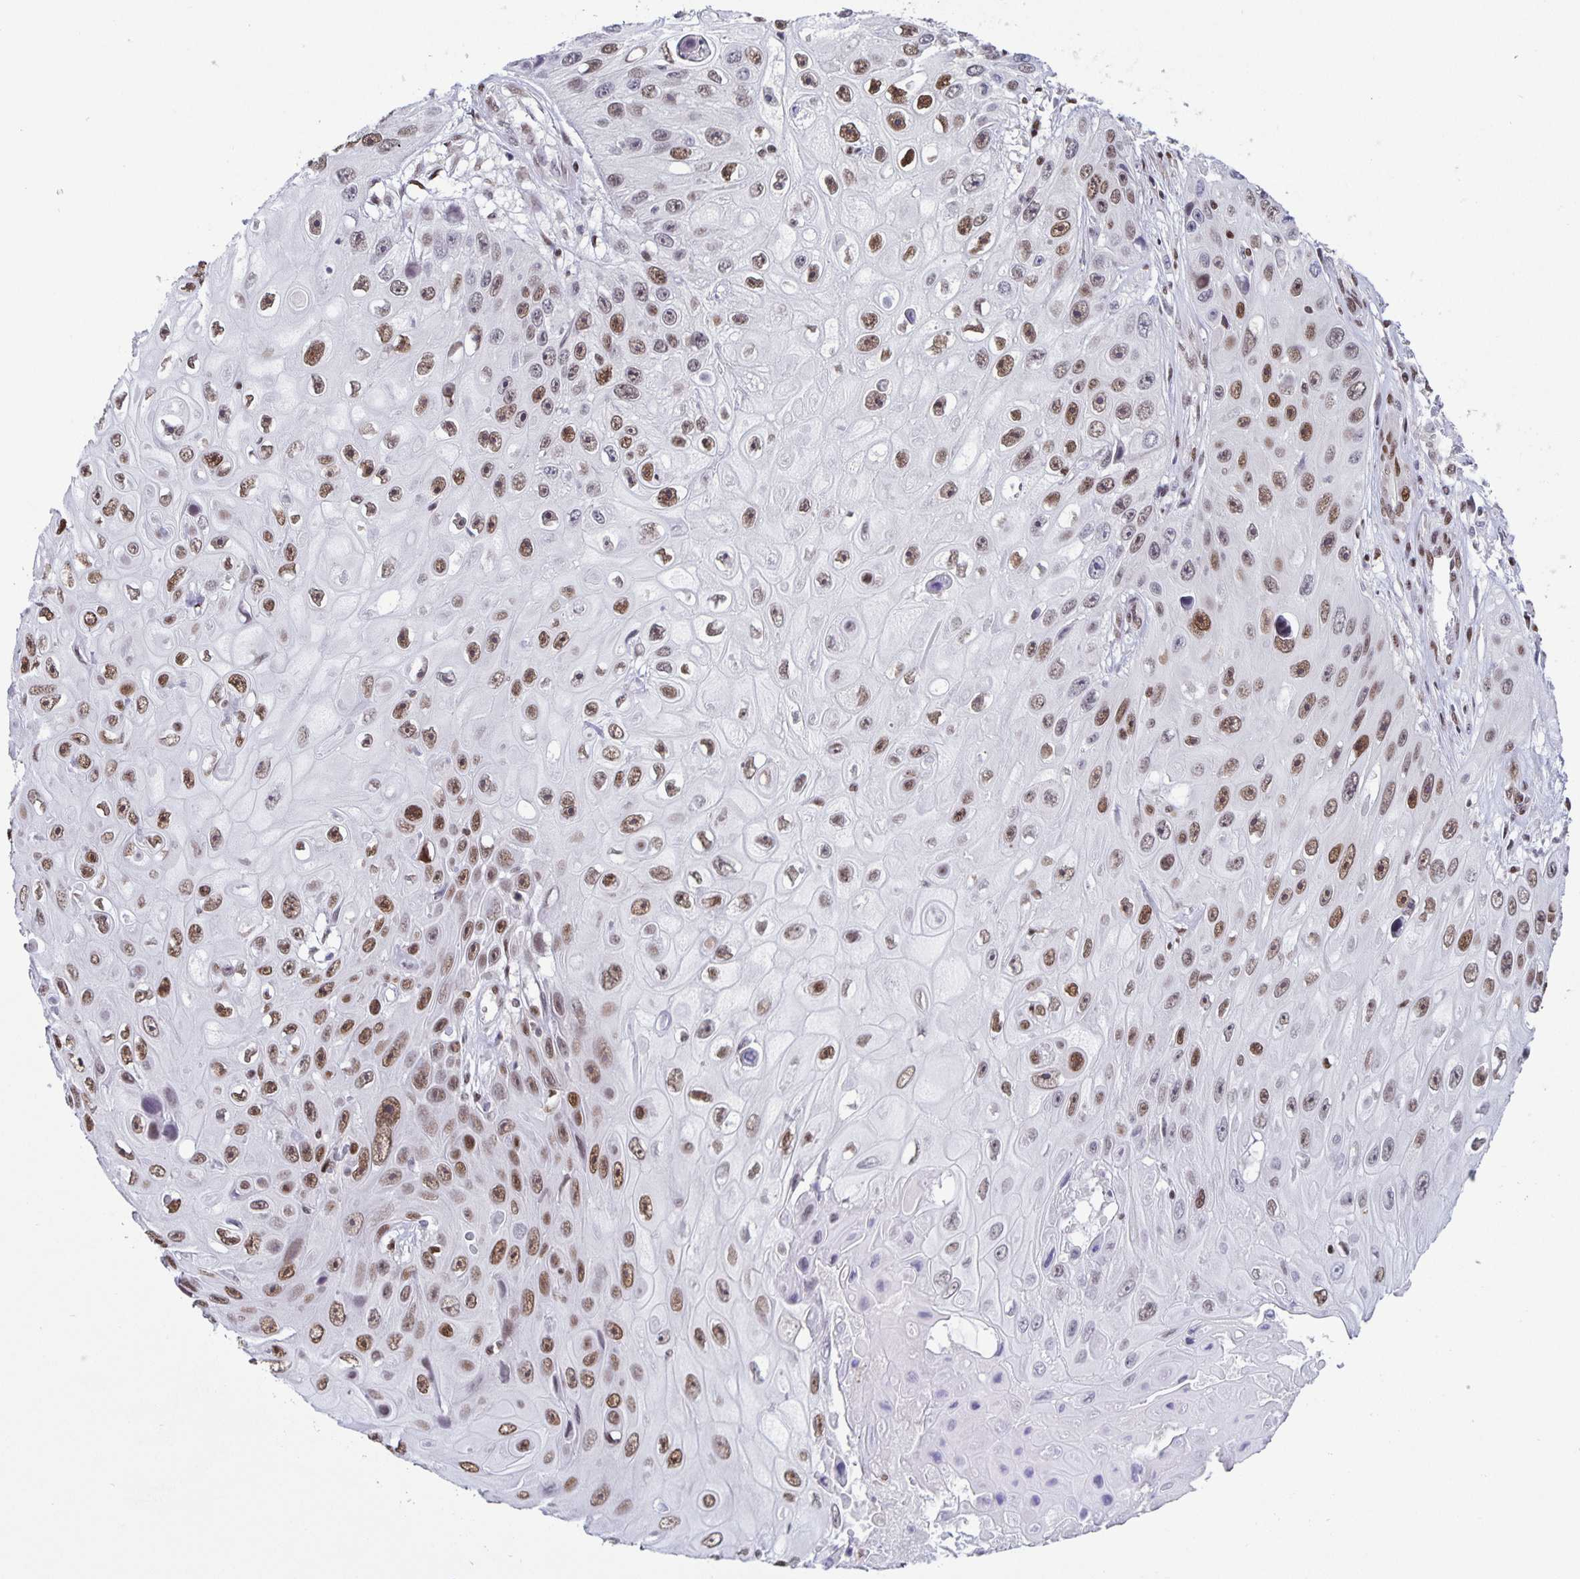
{"staining": {"intensity": "moderate", "quantity": ">75%", "location": "nuclear"}, "tissue": "skin cancer", "cell_type": "Tumor cells", "image_type": "cancer", "snomed": [{"axis": "morphology", "description": "Squamous cell carcinoma, NOS"}, {"axis": "topography", "description": "Skin"}], "caption": "Immunohistochemical staining of human skin squamous cell carcinoma reveals medium levels of moderate nuclear positivity in approximately >75% of tumor cells. Using DAB (brown) and hematoxylin (blue) stains, captured at high magnification using brightfield microscopy.", "gene": "JUND", "patient": {"sex": "male", "age": 82}}